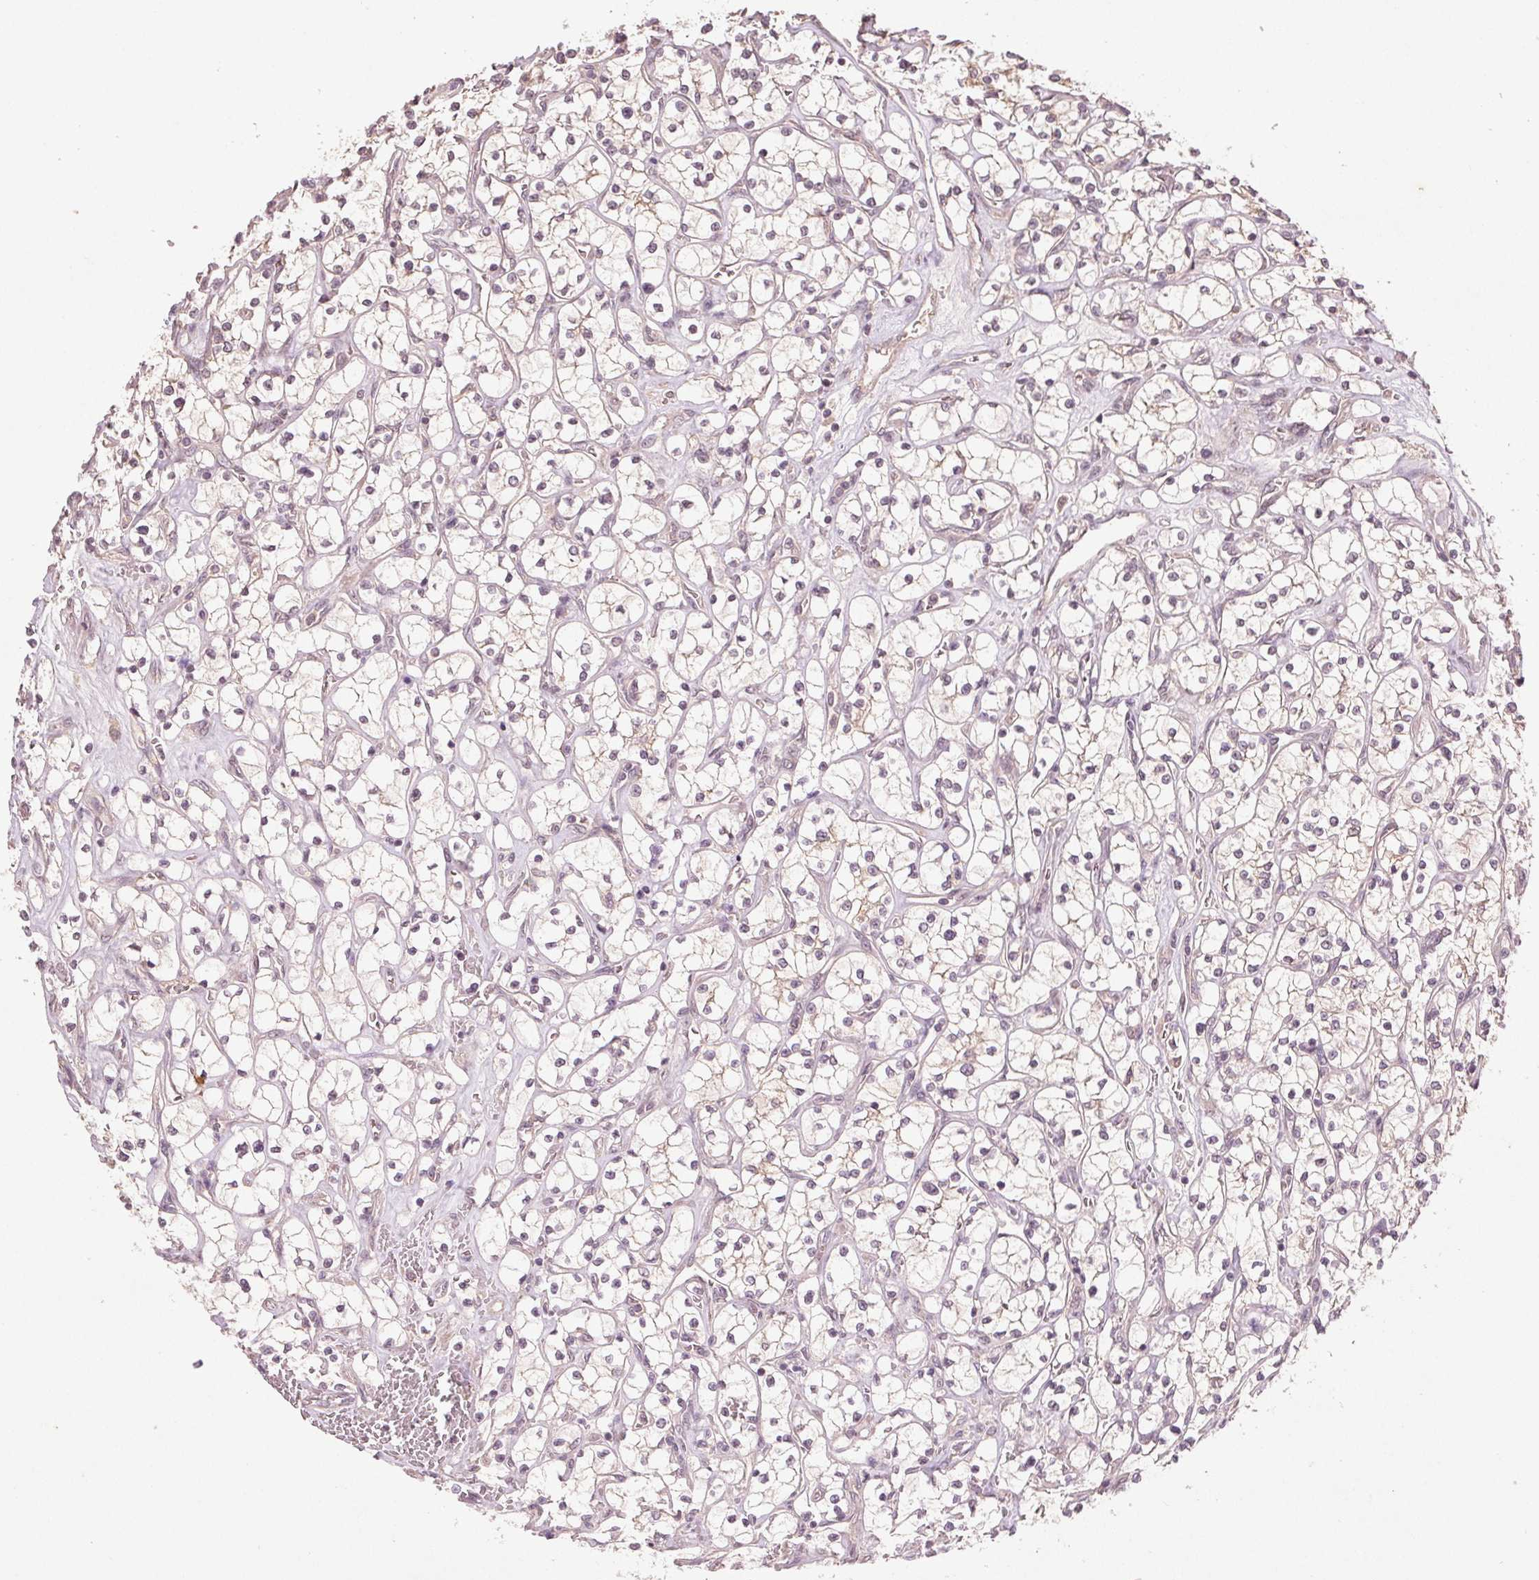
{"staining": {"intensity": "negative", "quantity": "none", "location": "none"}, "tissue": "renal cancer", "cell_type": "Tumor cells", "image_type": "cancer", "snomed": [{"axis": "morphology", "description": "Adenocarcinoma, NOS"}, {"axis": "topography", "description": "Kidney"}], "caption": "This histopathology image is of adenocarcinoma (renal) stained with immunohistochemistry to label a protein in brown with the nuclei are counter-stained blue. There is no expression in tumor cells. The staining was performed using DAB to visualize the protein expression in brown, while the nuclei were stained in blue with hematoxylin (Magnification: 20x).", "gene": "SMLR1", "patient": {"sex": "female", "age": 64}}